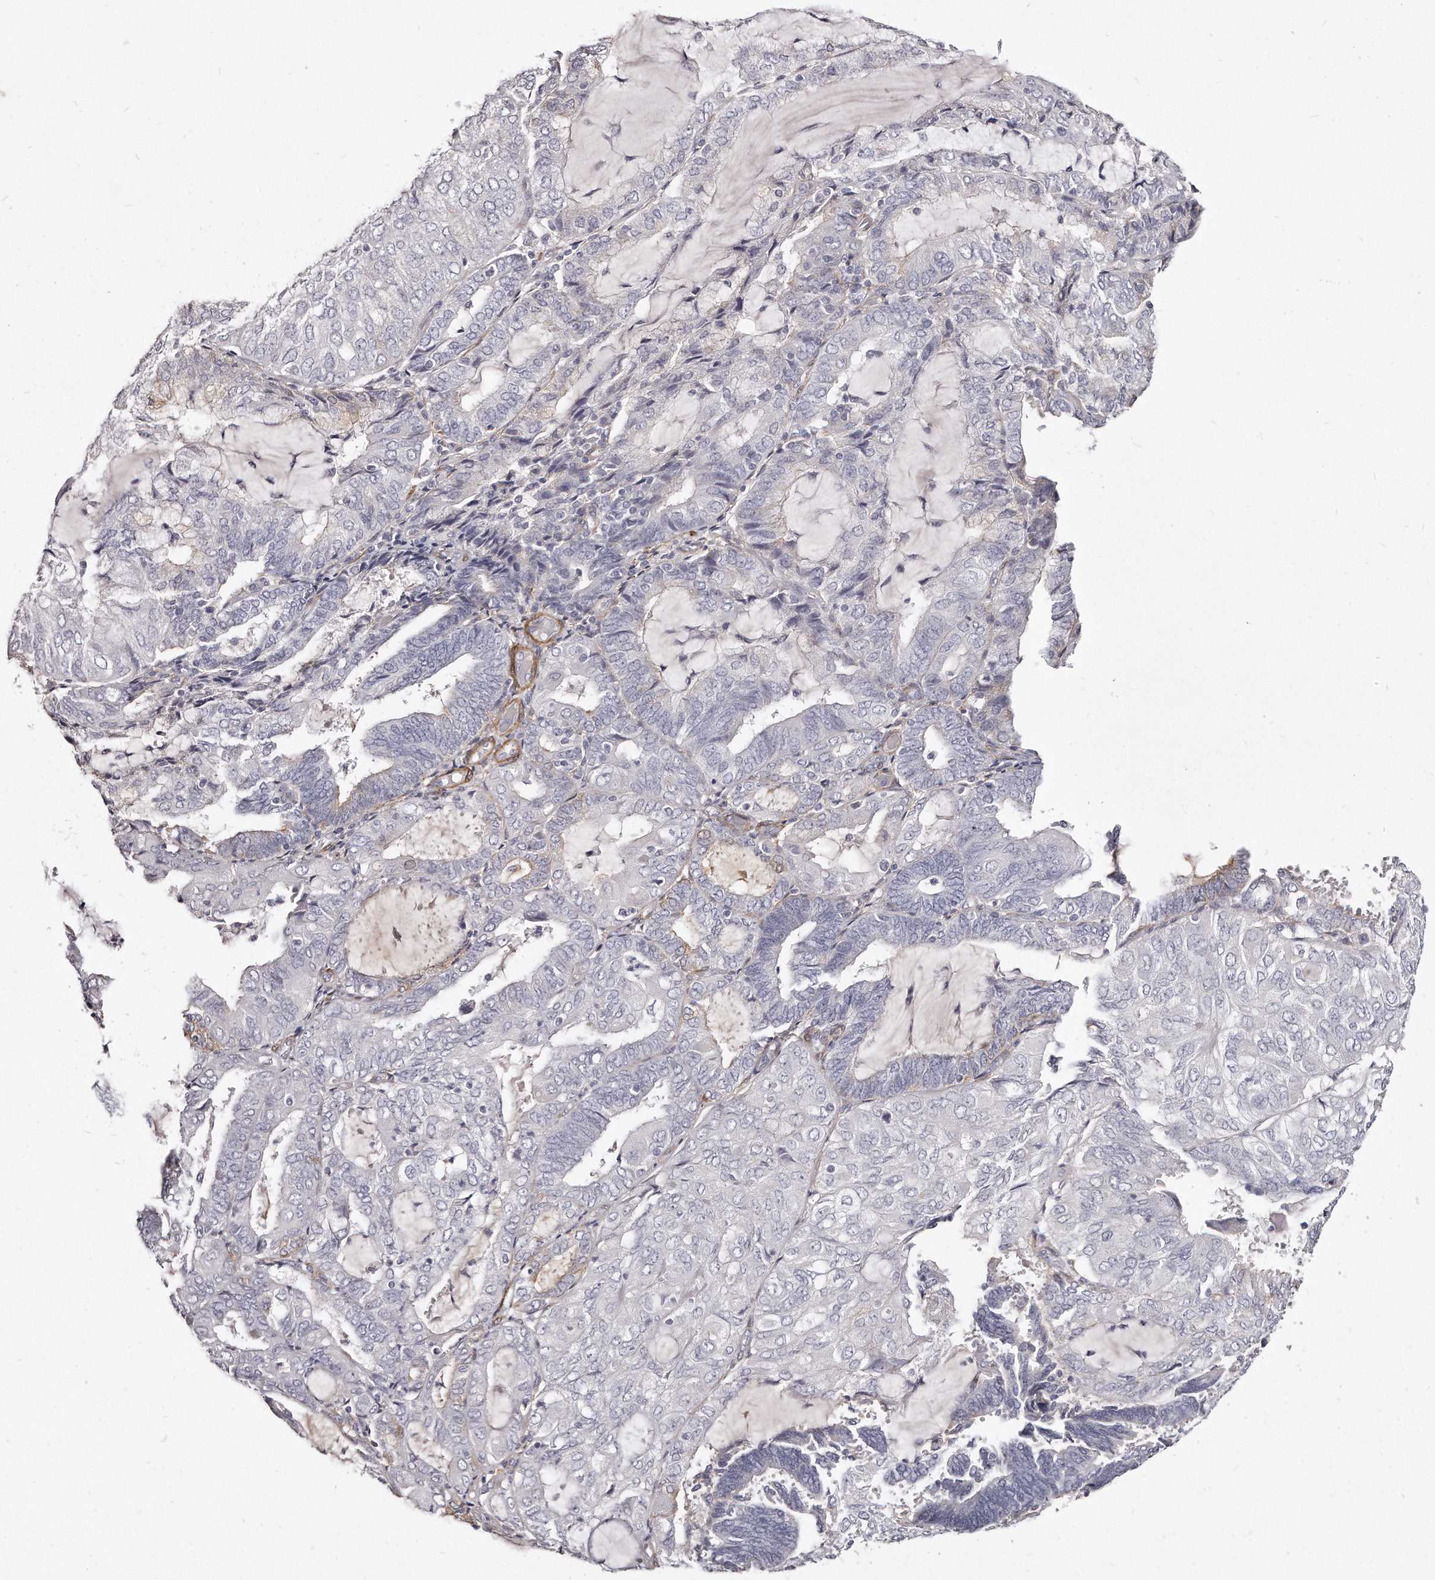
{"staining": {"intensity": "negative", "quantity": "none", "location": "none"}, "tissue": "endometrial cancer", "cell_type": "Tumor cells", "image_type": "cancer", "snomed": [{"axis": "morphology", "description": "Adenocarcinoma, NOS"}, {"axis": "topography", "description": "Endometrium"}], "caption": "Adenocarcinoma (endometrial) stained for a protein using IHC exhibits no expression tumor cells.", "gene": "LMOD1", "patient": {"sex": "female", "age": 81}}